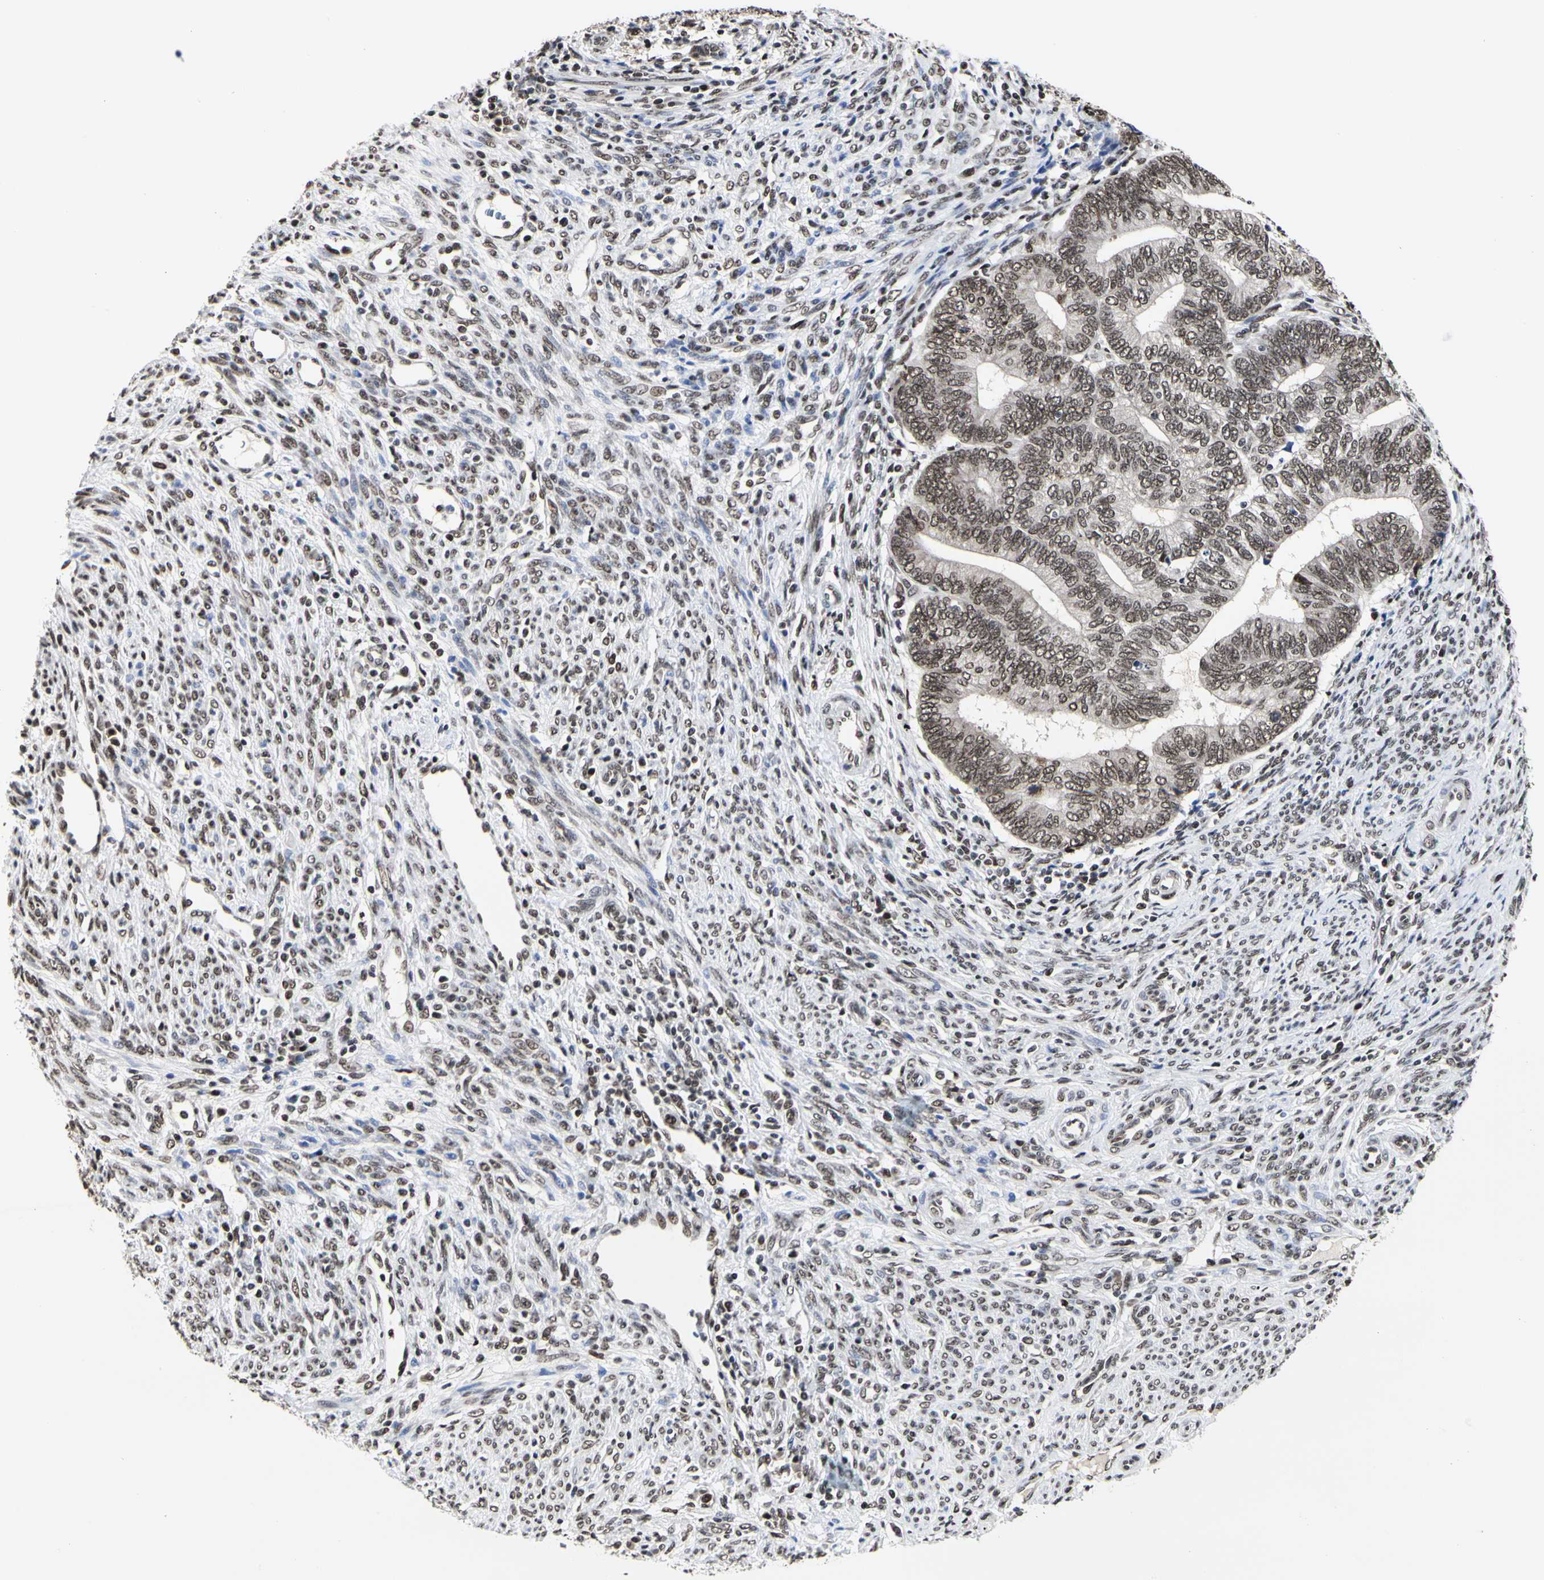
{"staining": {"intensity": "moderate", "quantity": ">75%", "location": "nuclear"}, "tissue": "endometrial cancer", "cell_type": "Tumor cells", "image_type": "cancer", "snomed": [{"axis": "morphology", "description": "Adenocarcinoma, NOS"}, {"axis": "topography", "description": "Uterus"}, {"axis": "topography", "description": "Endometrium"}], "caption": "About >75% of tumor cells in human endometrial cancer display moderate nuclear protein staining as visualized by brown immunohistochemical staining.", "gene": "PRMT3", "patient": {"sex": "female", "age": 70}}